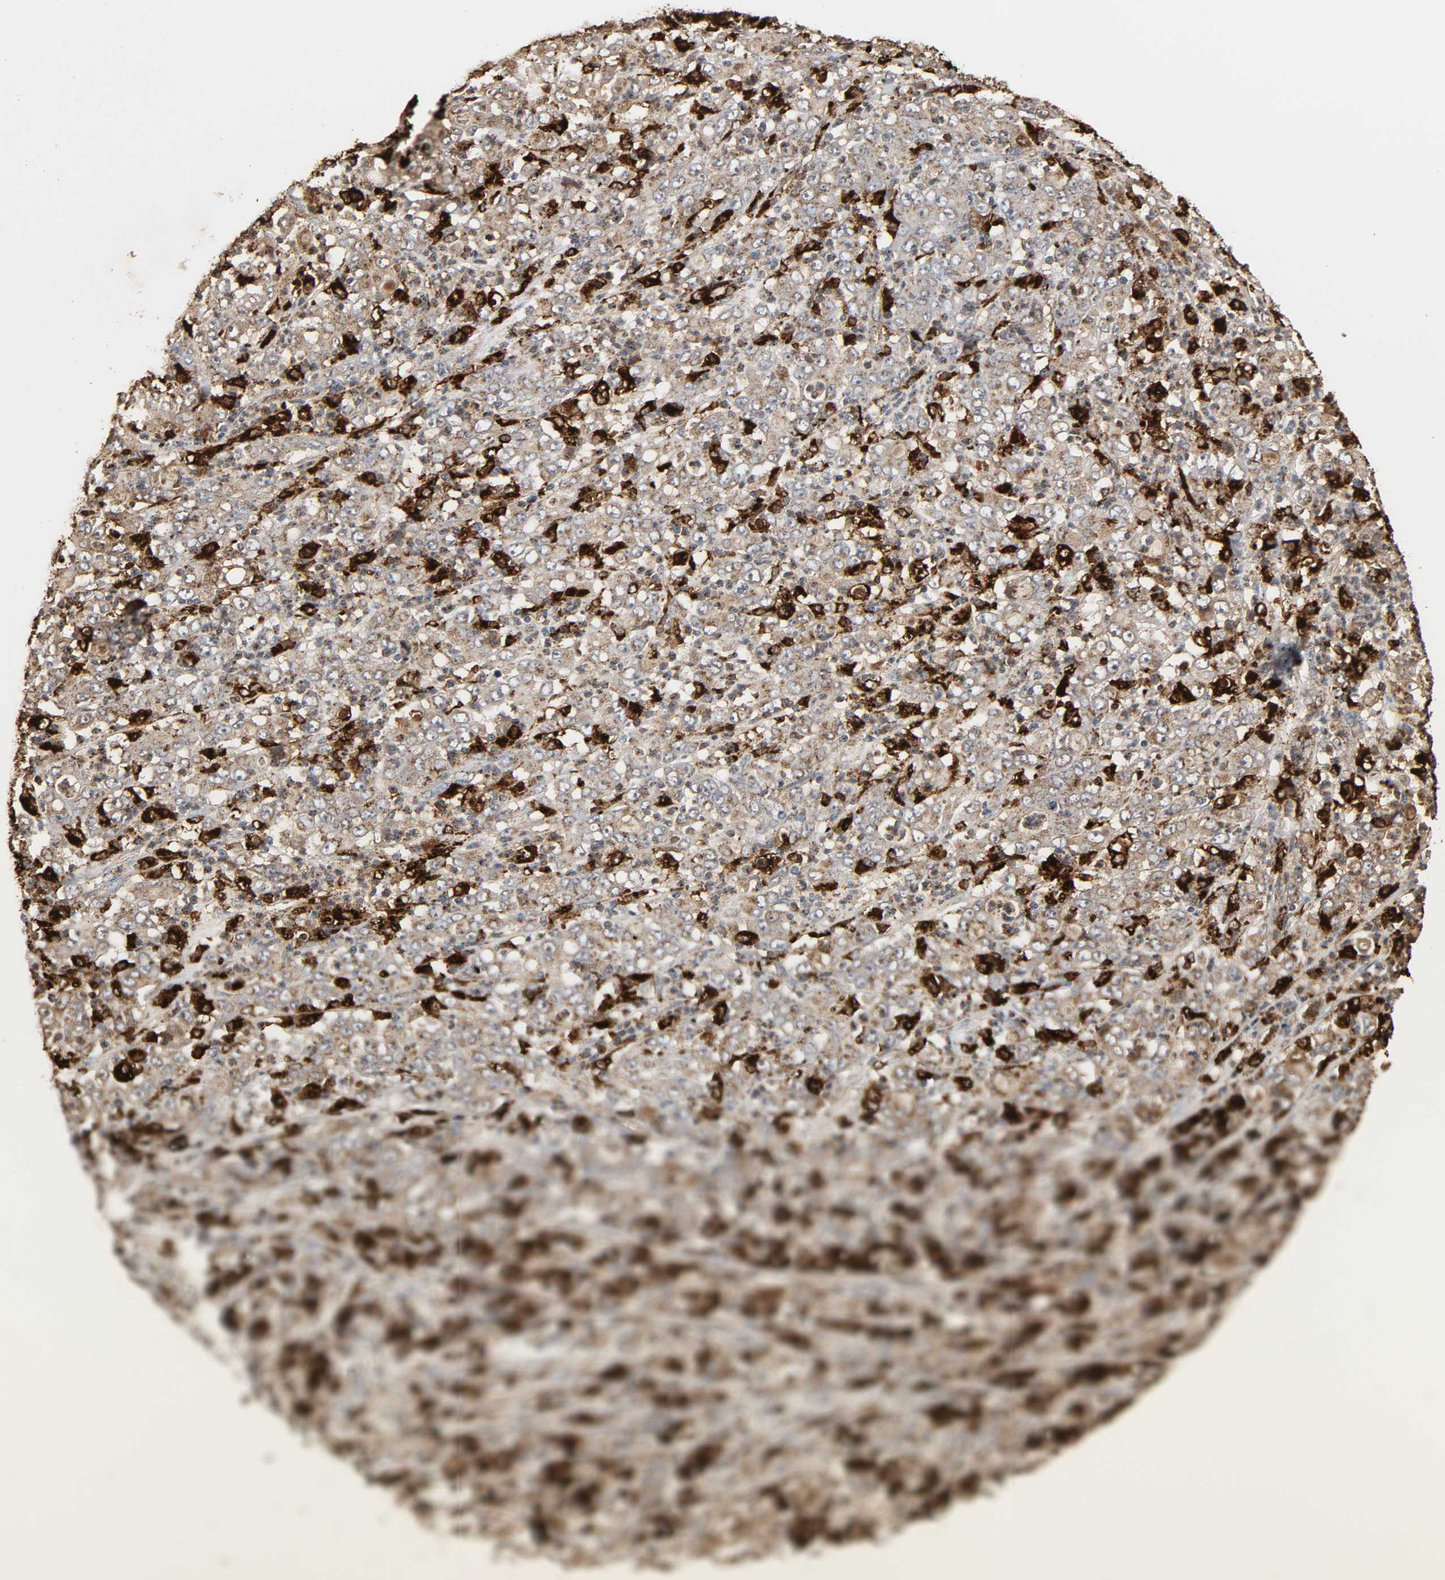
{"staining": {"intensity": "moderate", "quantity": ">75%", "location": "cytoplasmic/membranous"}, "tissue": "stomach cancer", "cell_type": "Tumor cells", "image_type": "cancer", "snomed": [{"axis": "morphology", "description": "Adenocarcinoma, NOS"}, {"axis": "topography", "description": "Stomach, lower"}], "caption": "IHC image of human adenocarcinoma (stomach) stained for a protein (brown), which exhibits medium levels of moderate cytoplasmic/membranous expression in approximately >75% of tumor cells.", "gene": "PSAP", "patient": {"sex": "female", "age": 71}}